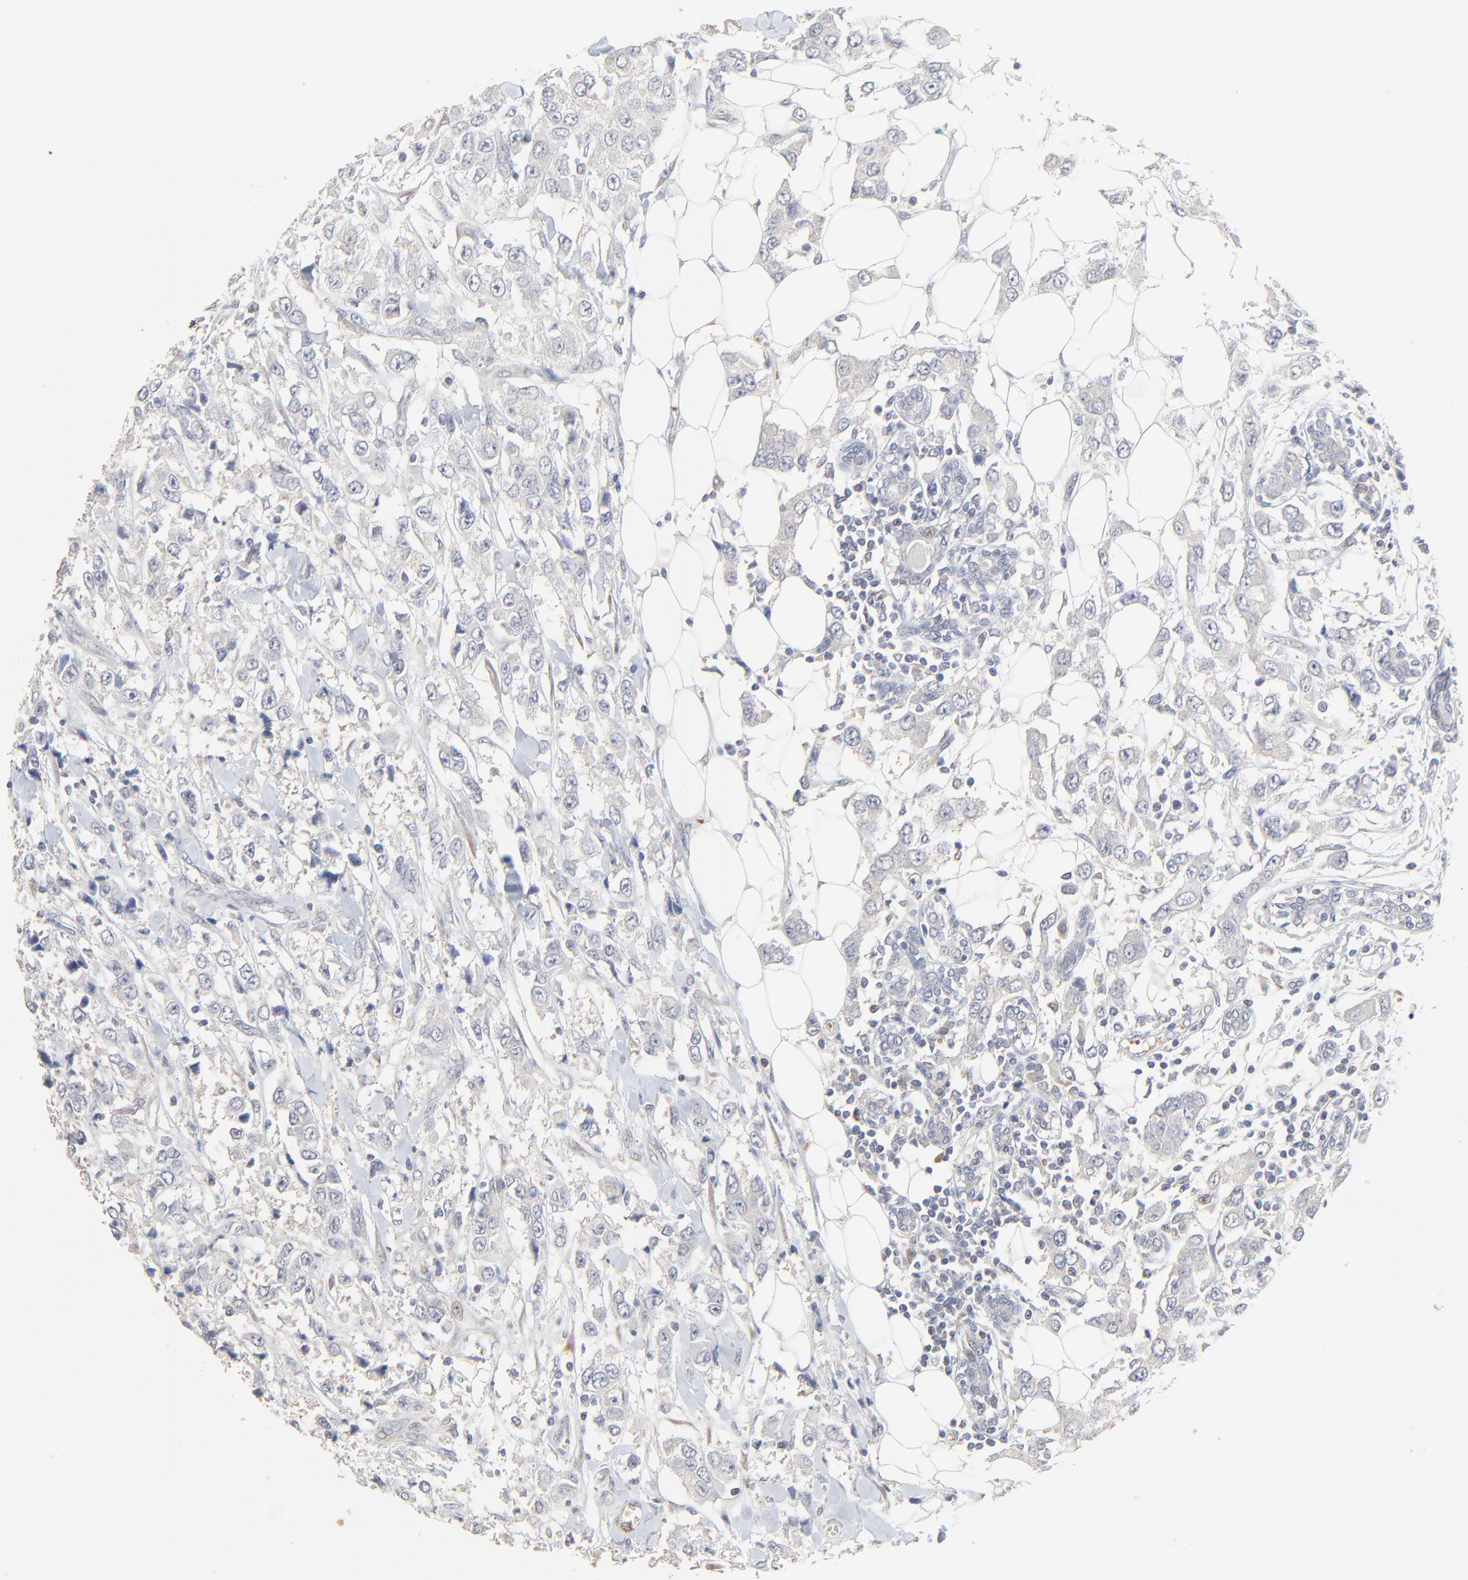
{"staining": {"intensity": "negative", "quantity": "none", "location": "none"}, "tissue": "breast cancer", "cell_type": "Tumor cells", "image_type": "cancer", "snomed": [{"axis": "morphology", "description": "Duct carcinoma"}, {"axis": "topography", "description": "Breast"}], "caption": "Tumor cells are negative for protein expression in human infiltrating ductal carcinoma (breast).", "gene": "FANCB", "patient": {"sex": "female", "age": 58}}